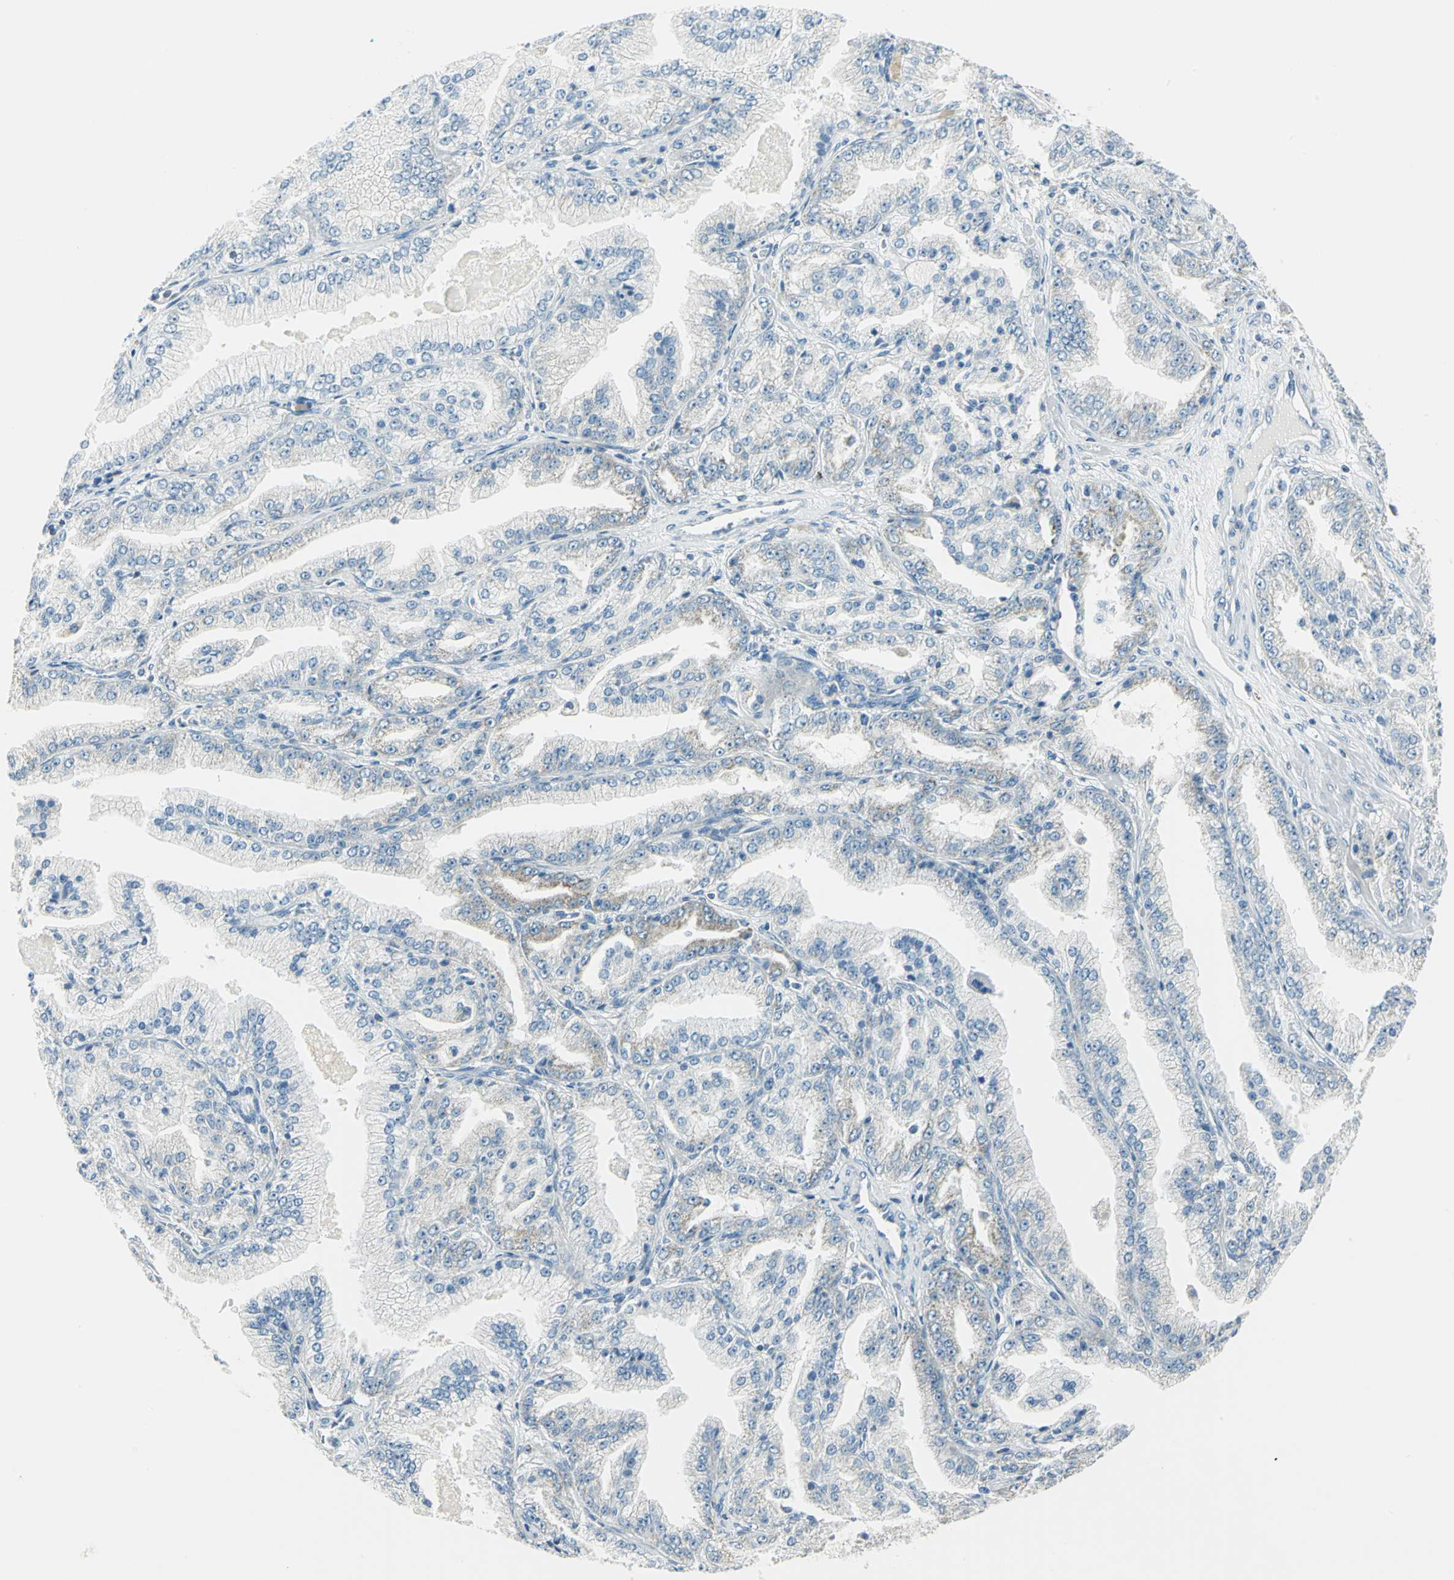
{"staining": {"intensity": "weak", "quantity": "<25%", "location": "cytoplasmic/membranous"}, "tissue": "prostate cancer", "cell_type": "Tumor cells", "image_type": "cancer", "snomed": [{"axis": "morphology", "description": "Adenocarcinoma, High grade"}, {"axis": "topography", "description": "Prostate"}], "caption": "A micrograph of prostate cancer (high-grade adenocarcinoma) stained for a protein displays no brown staining in tumor cells.", "gene": "ACADM", "patient": {"sex": "male", "age": 61}}